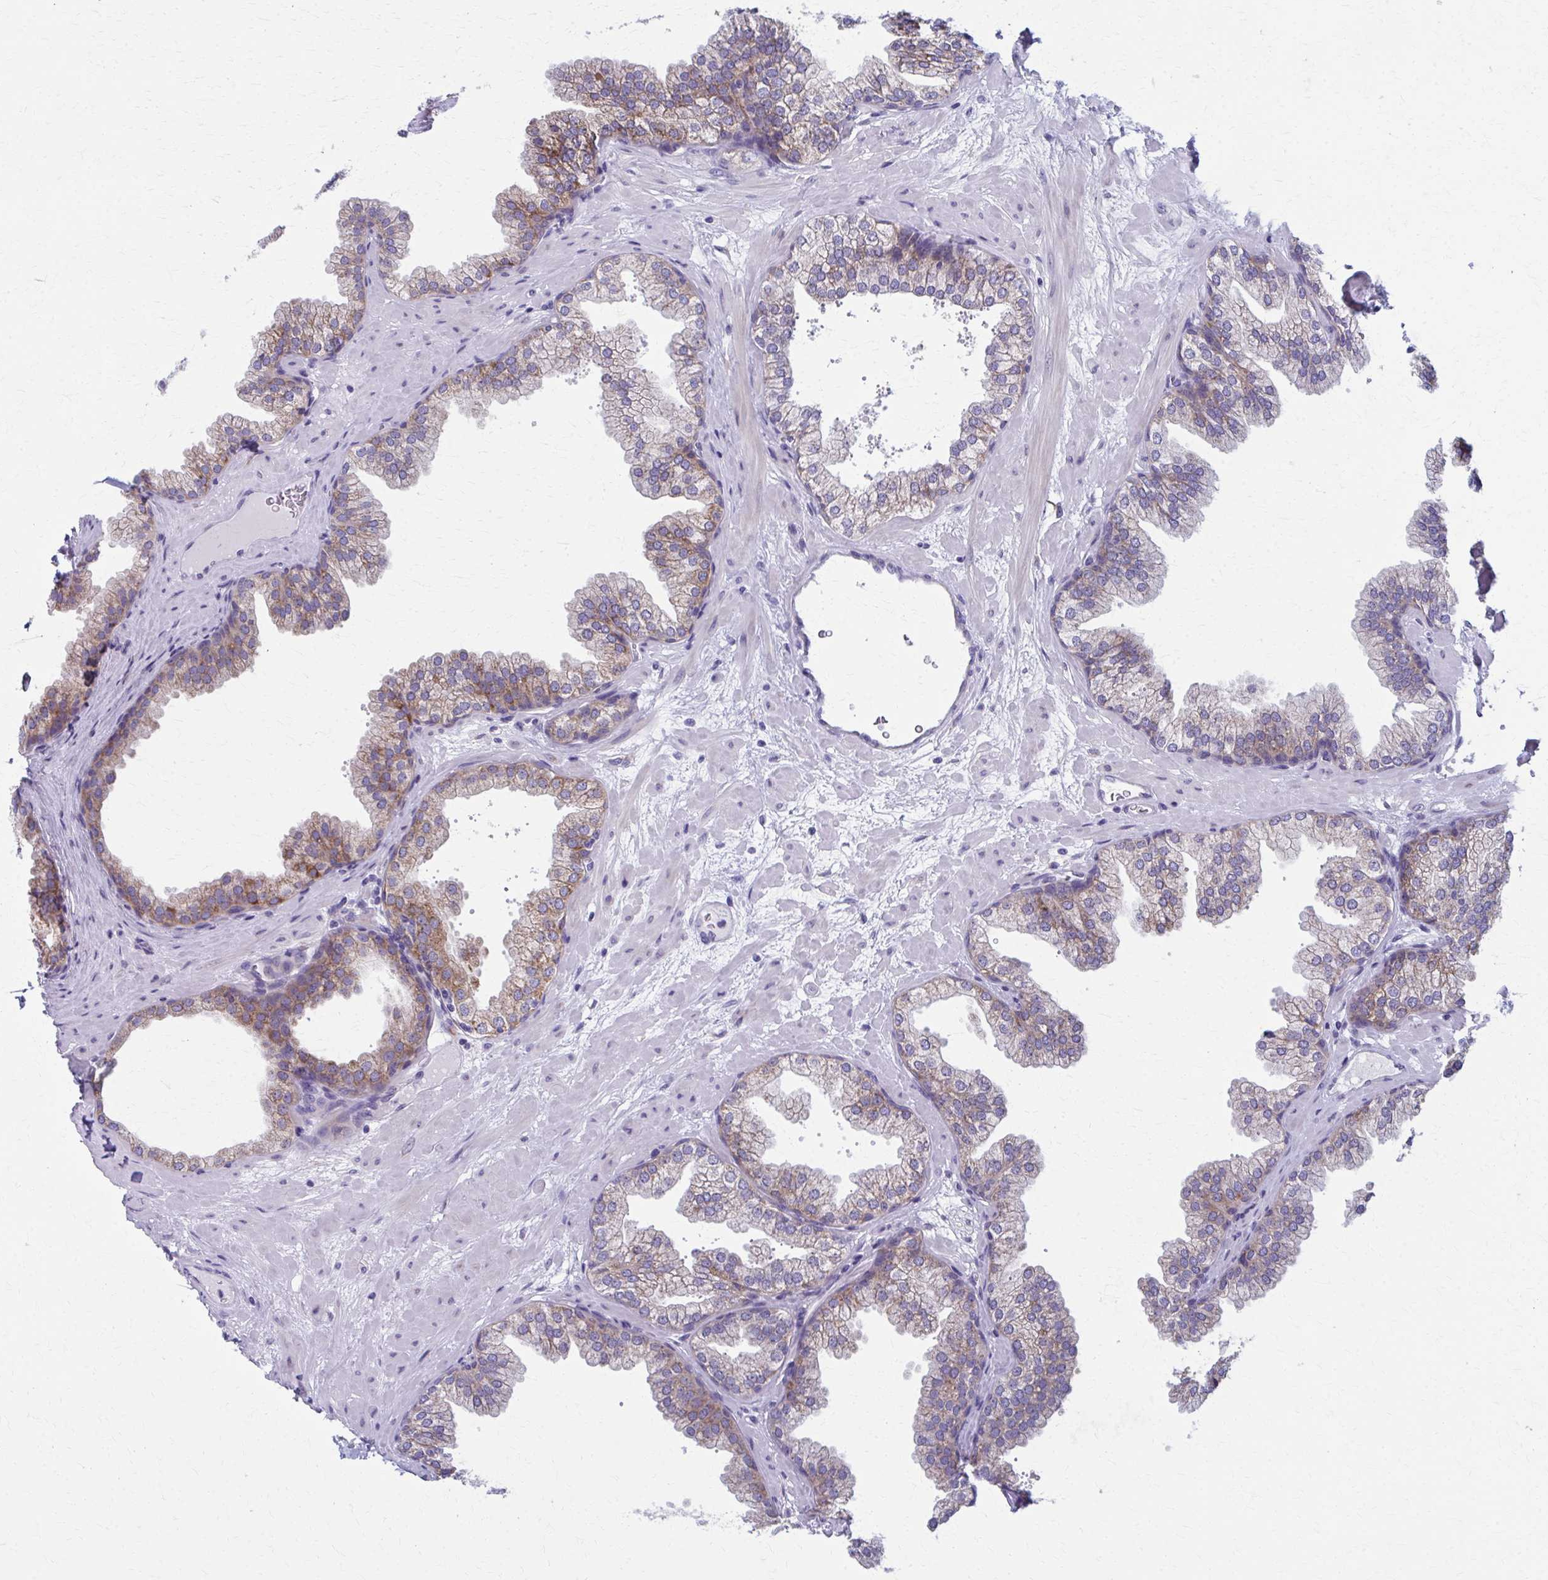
{"staining": {"intensity": "moderate", "quantity": "25%-75%", "location": "cytoplasmic/membranous"}, "tissue": "prostate", "cell_type": "Glandular cells", "image_type": "normal", "snomed": [{"axis": "morphology", "description": "Normal tissue, NOS"}, {"axis": "topography", "description": "Prostate"}], "caption": "This micrograph demonstrates benign prostate stained with immunohistochemistry to label a protein in brown. The cytoplasmic/membranous of glandular cells show moderate positivity for the protein. Nuclei are counter-stained blue.", "gene": "SPATS2L", "patient": {"sex": "male", "age": 37}}